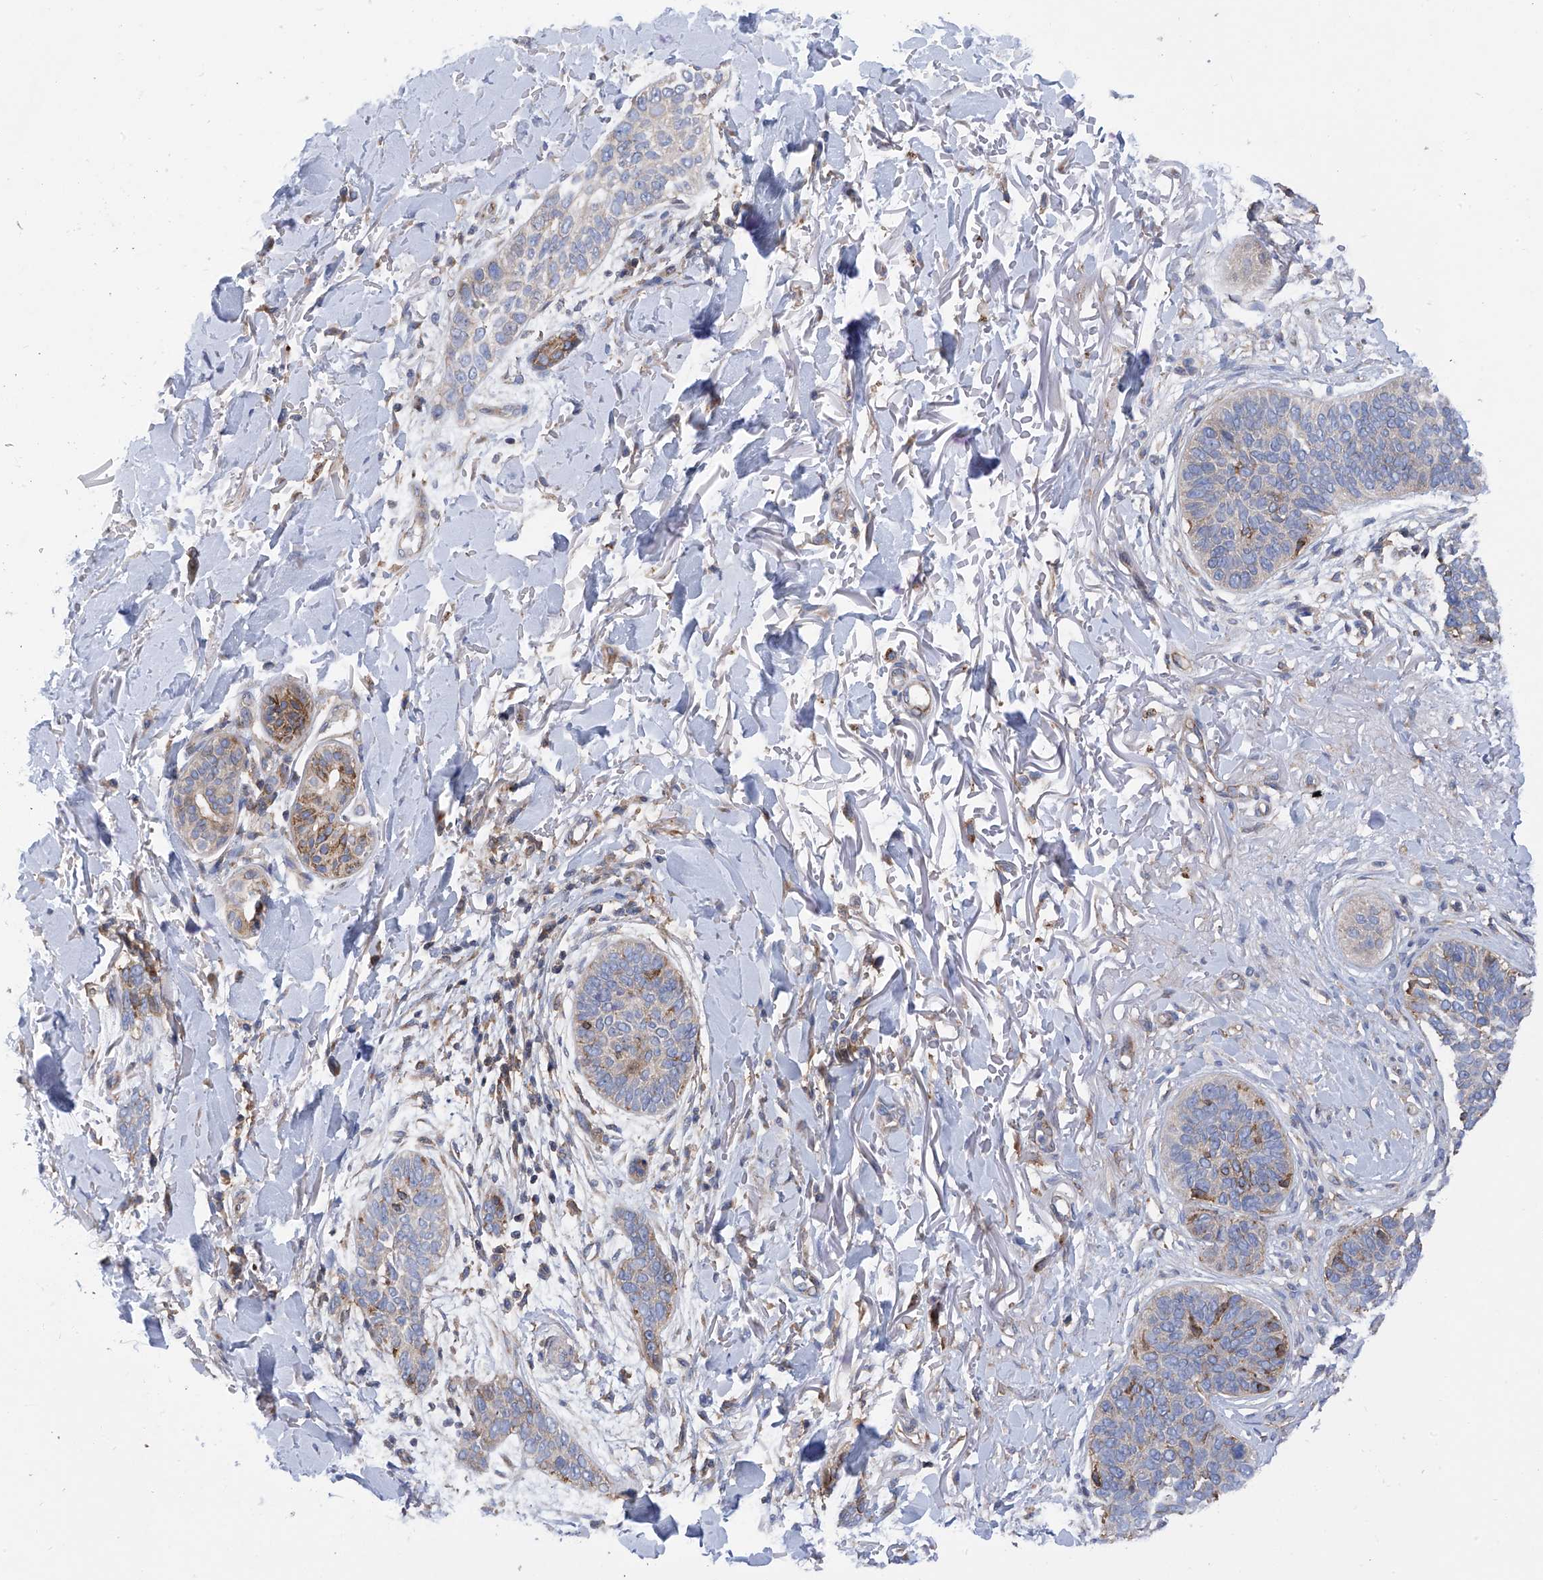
{"staining": {"intensity": "moderate", "quantity": "<25%", "location": "cytoplasmic/membranous"}, "tissue": "skin cancer", "cell_type": "Tumor cells", "image_type": "cancer", "snomed": [{"axis": "morphology", "description": "Basal cell carcinoma"}, {"axis": "topography", "description": "Skin"}], "caption": "Immunohistochemistry (IHC) (DAB) staining of skin cancer exhibits moderate cytoplasmic/membranous protein positivity in approximately <25% of tumor cells.", "gene": "P2RX7", "patient": {"sex": "male", "age": 85}}